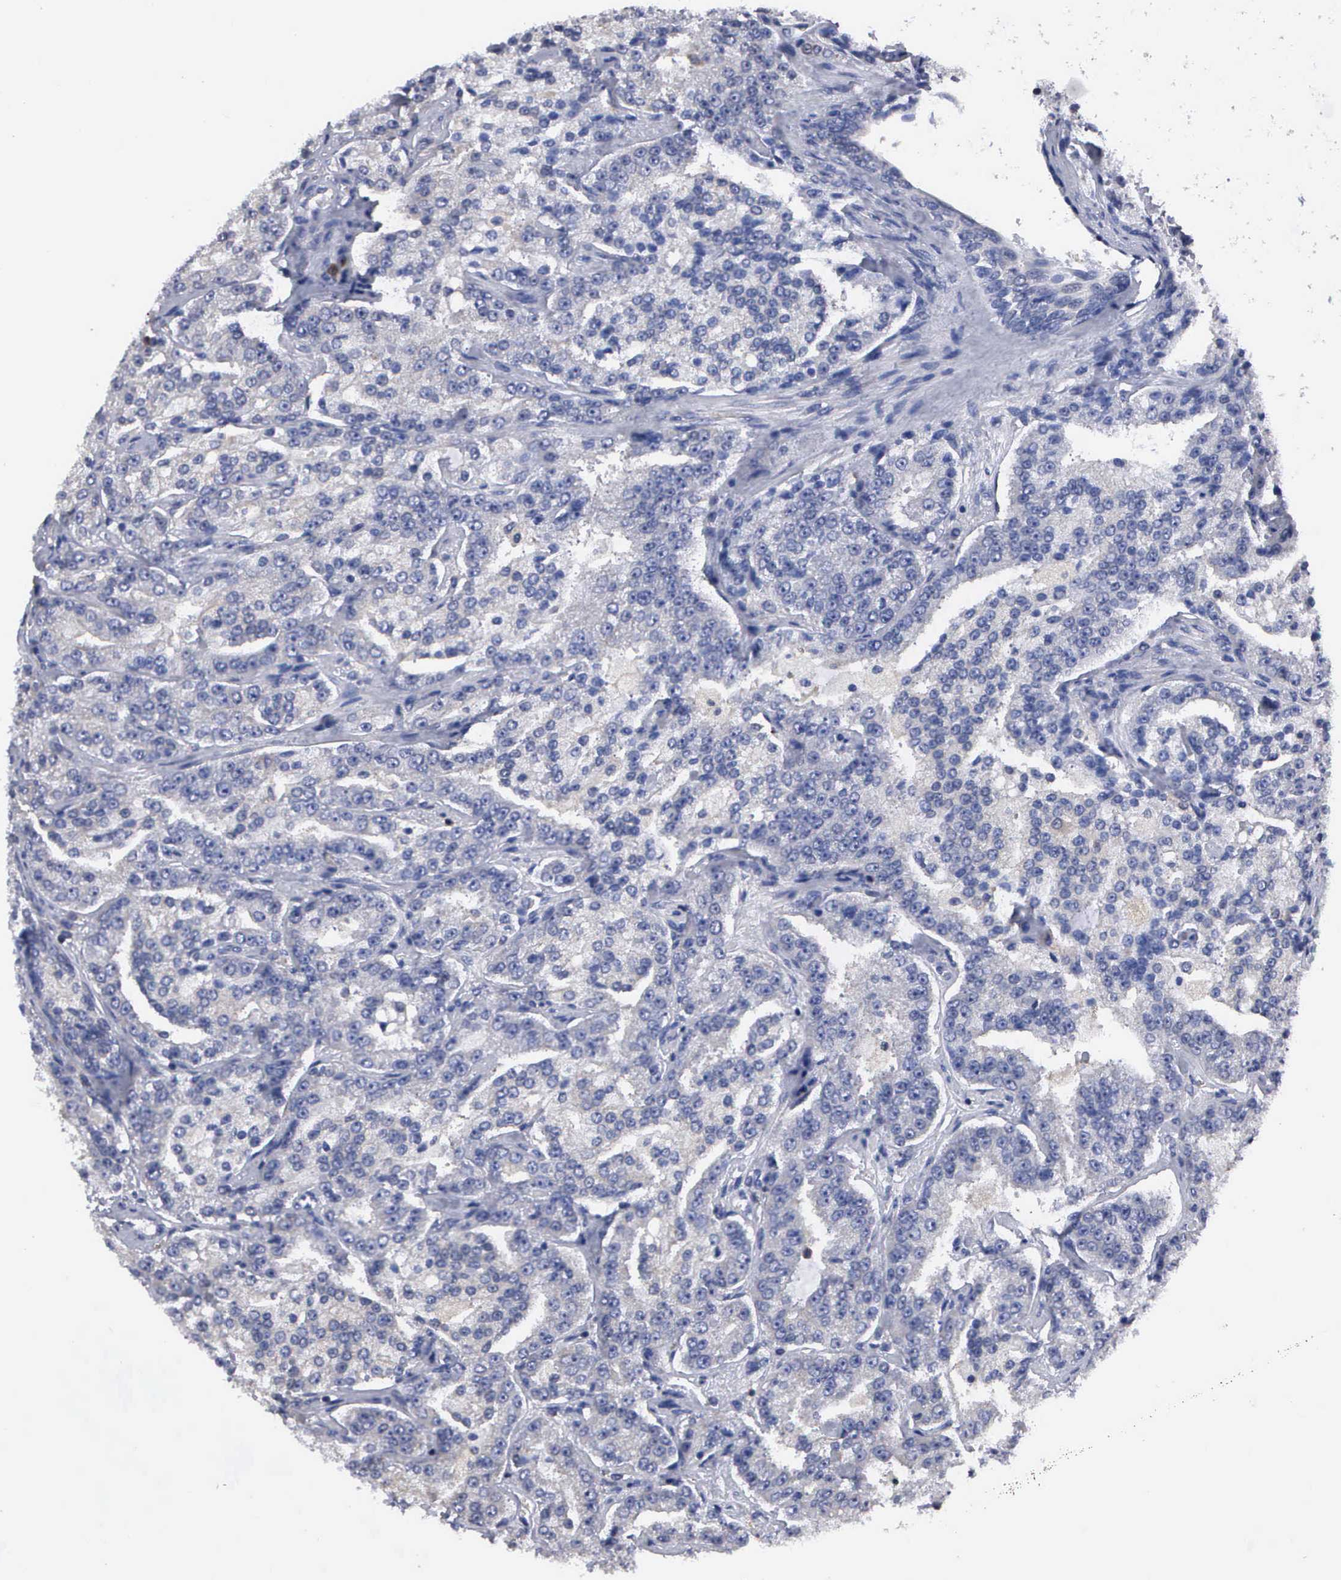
{"staining": {"intensity": "negative", "quantity": "none", "location": "none"}, "tissue": "prostate cancer", "cell_type": "Tumor cells", "image_type": "cancer", "snomed": [{"axis": "morphology", "description": "Adenocarcinoma, Medium grade"}, {"axis": "topography", "description": "Prostate"}], "caption": "High magnification brightfield microscopy of prostate medium-grade adenocarcinoma stained with DAB (brown) and counterstained with hematoxylin (blue): tumor cells show no significant expression.", "gene": "G6PD", "patient": {"sex": "male", "age": 72}}